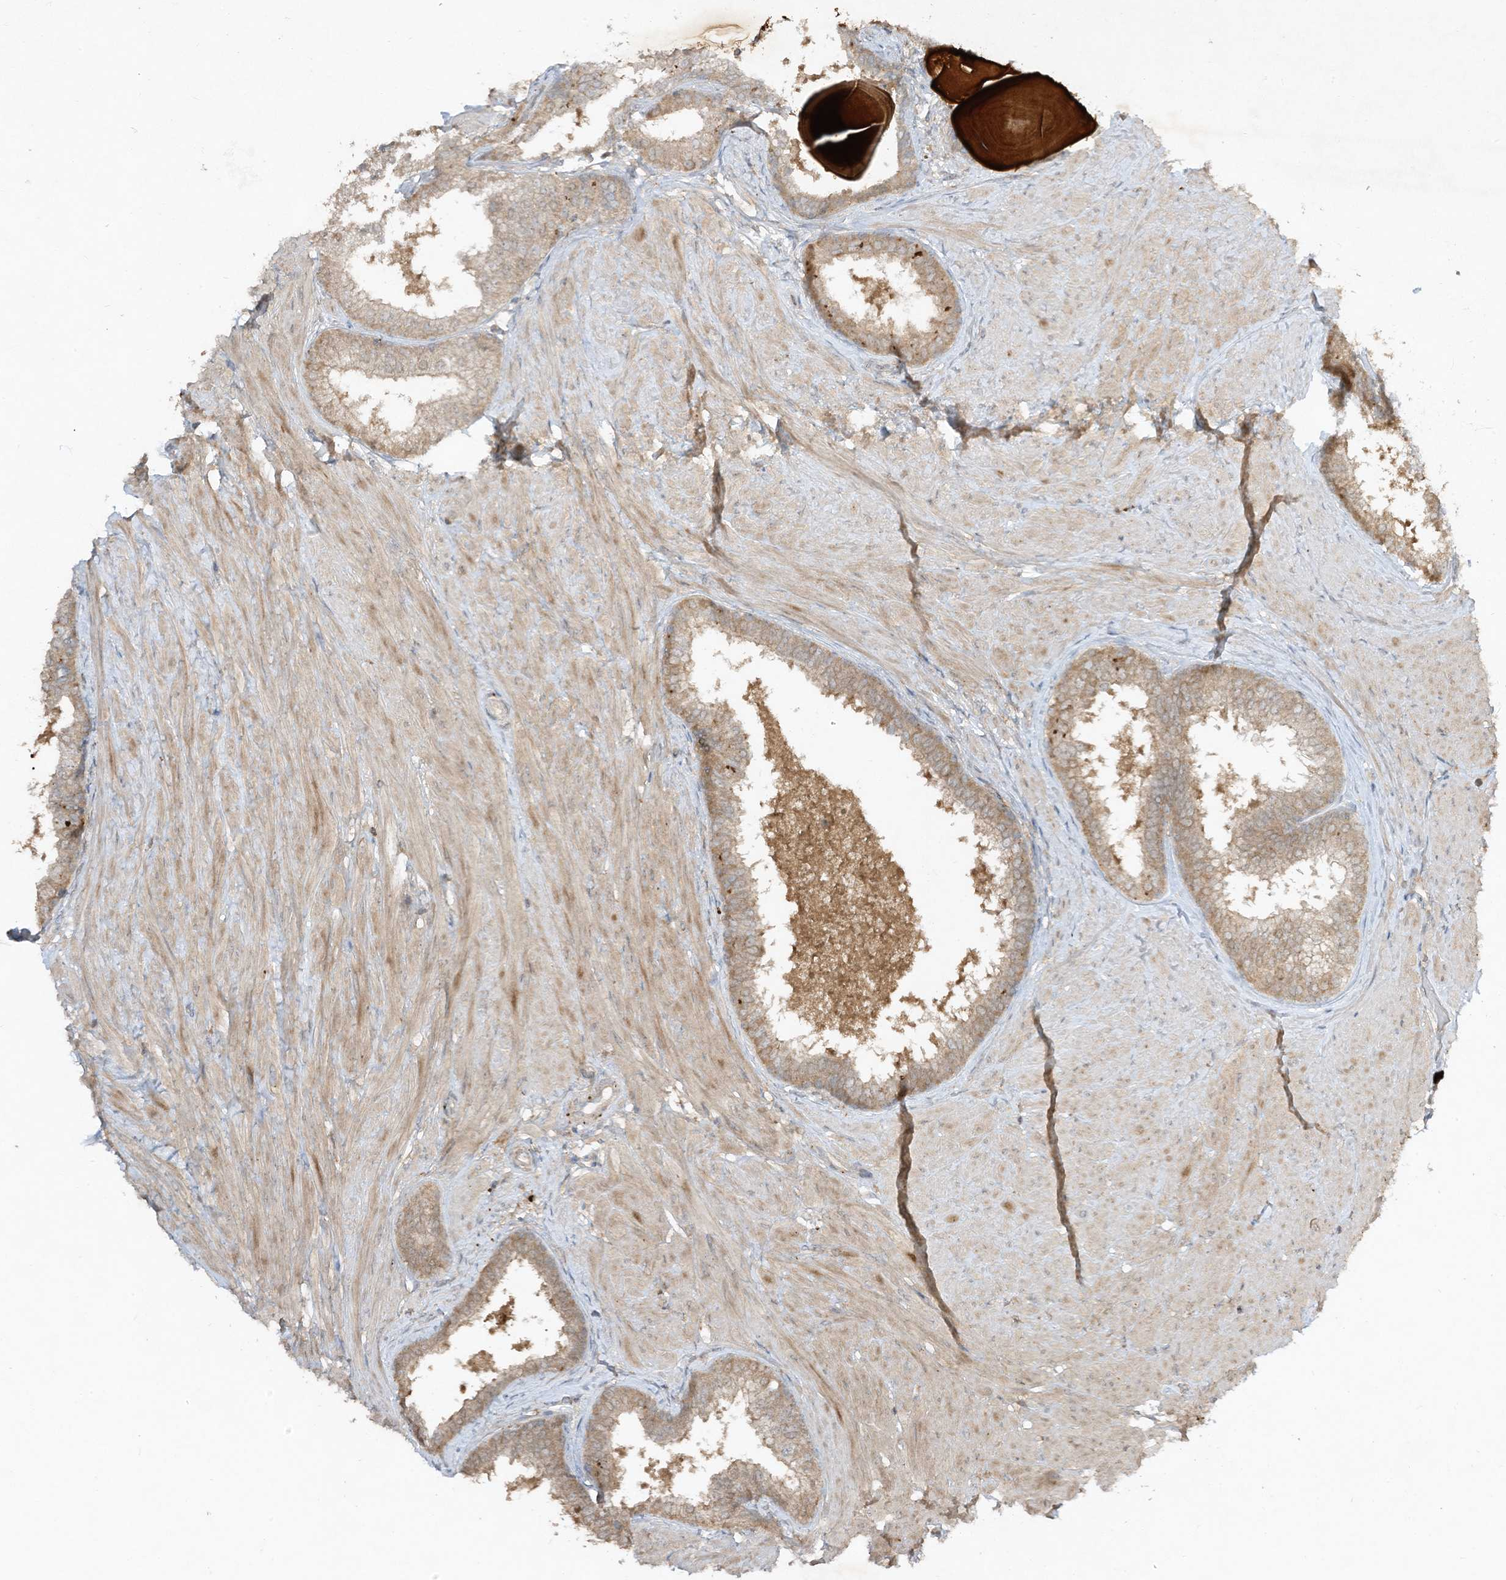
{"staining": {"intensity": "strong", "quantity": "25%-75%", "location": "cytoplasmic/membranous"}, "tissue": "prostate", "cell_type": "Glandular cells", "image_type": "normal", "snomed": [{"axis": "morphology", "description": "Normal tissue, NOS"}, {"axis": "topography", "description": "Prostate"}], "caption": "The histopathology image reveals immunohistochemical staining of unremarkable prostate. There is strong cytoplasmic/membranous staining is seen in about 25%-75% of glandular cells. (Stains: DAB in brown, nuclei in blue, Microscopy: brightfield microscopy at high magnification).", "gene": "LDAH", "patient": {"sex": "male", "age": 48}}